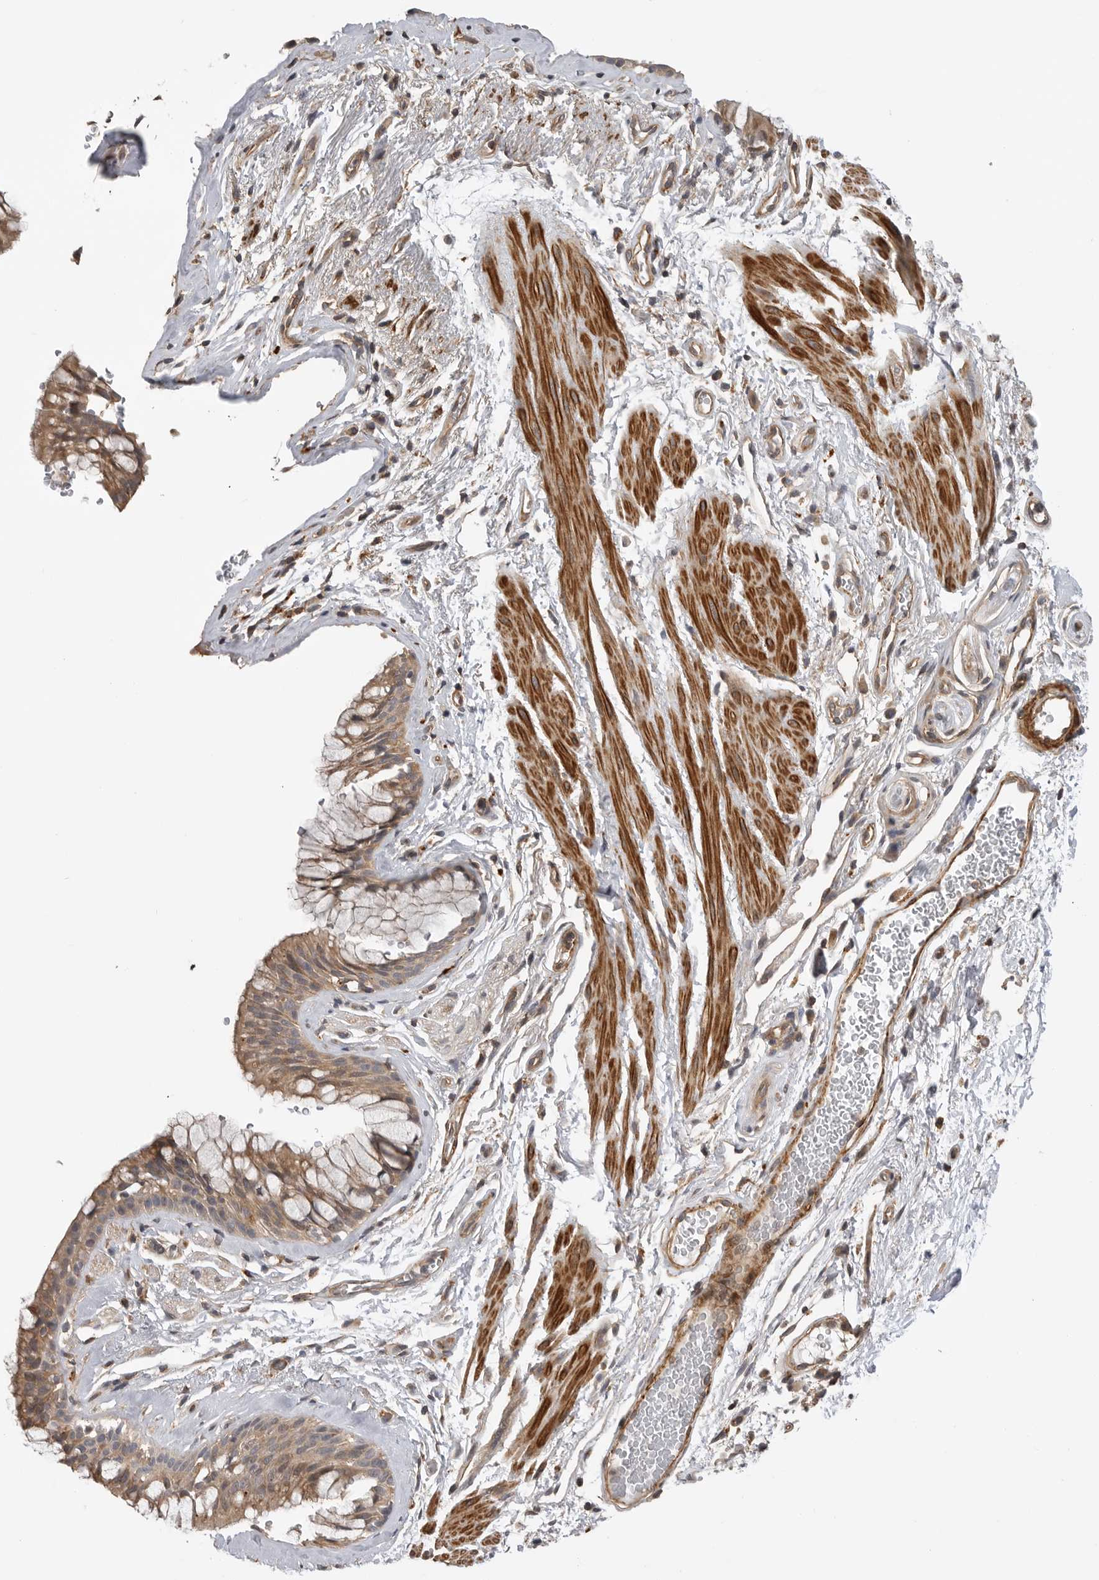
{"staining": {"intensity": "moderate", "quantity": ">75%", "location": "cytoplasmic/membranous"}, "tissue": "bronchus", "cell_type": "Respiratory epithelial cells", "image_type": "normal", "snomed": [{"axis": "morphology", "description": "Normal tissue, NOS"}, {"axis": "topography", "description": "Cartilage tissue"}, {"axis": "topography", "description": "Bronchus"}], "caption": "Immunohistochemical staining of benign bronchus reveals >75% levels of moderate cytoplasmic/membranous protein positivity in about >75% of respiratory epithelial cells. (IHC, brightfield microscopy, high magnification).", "gene": "TRIM56", "patient": {"sex": "female", "age": 53}}